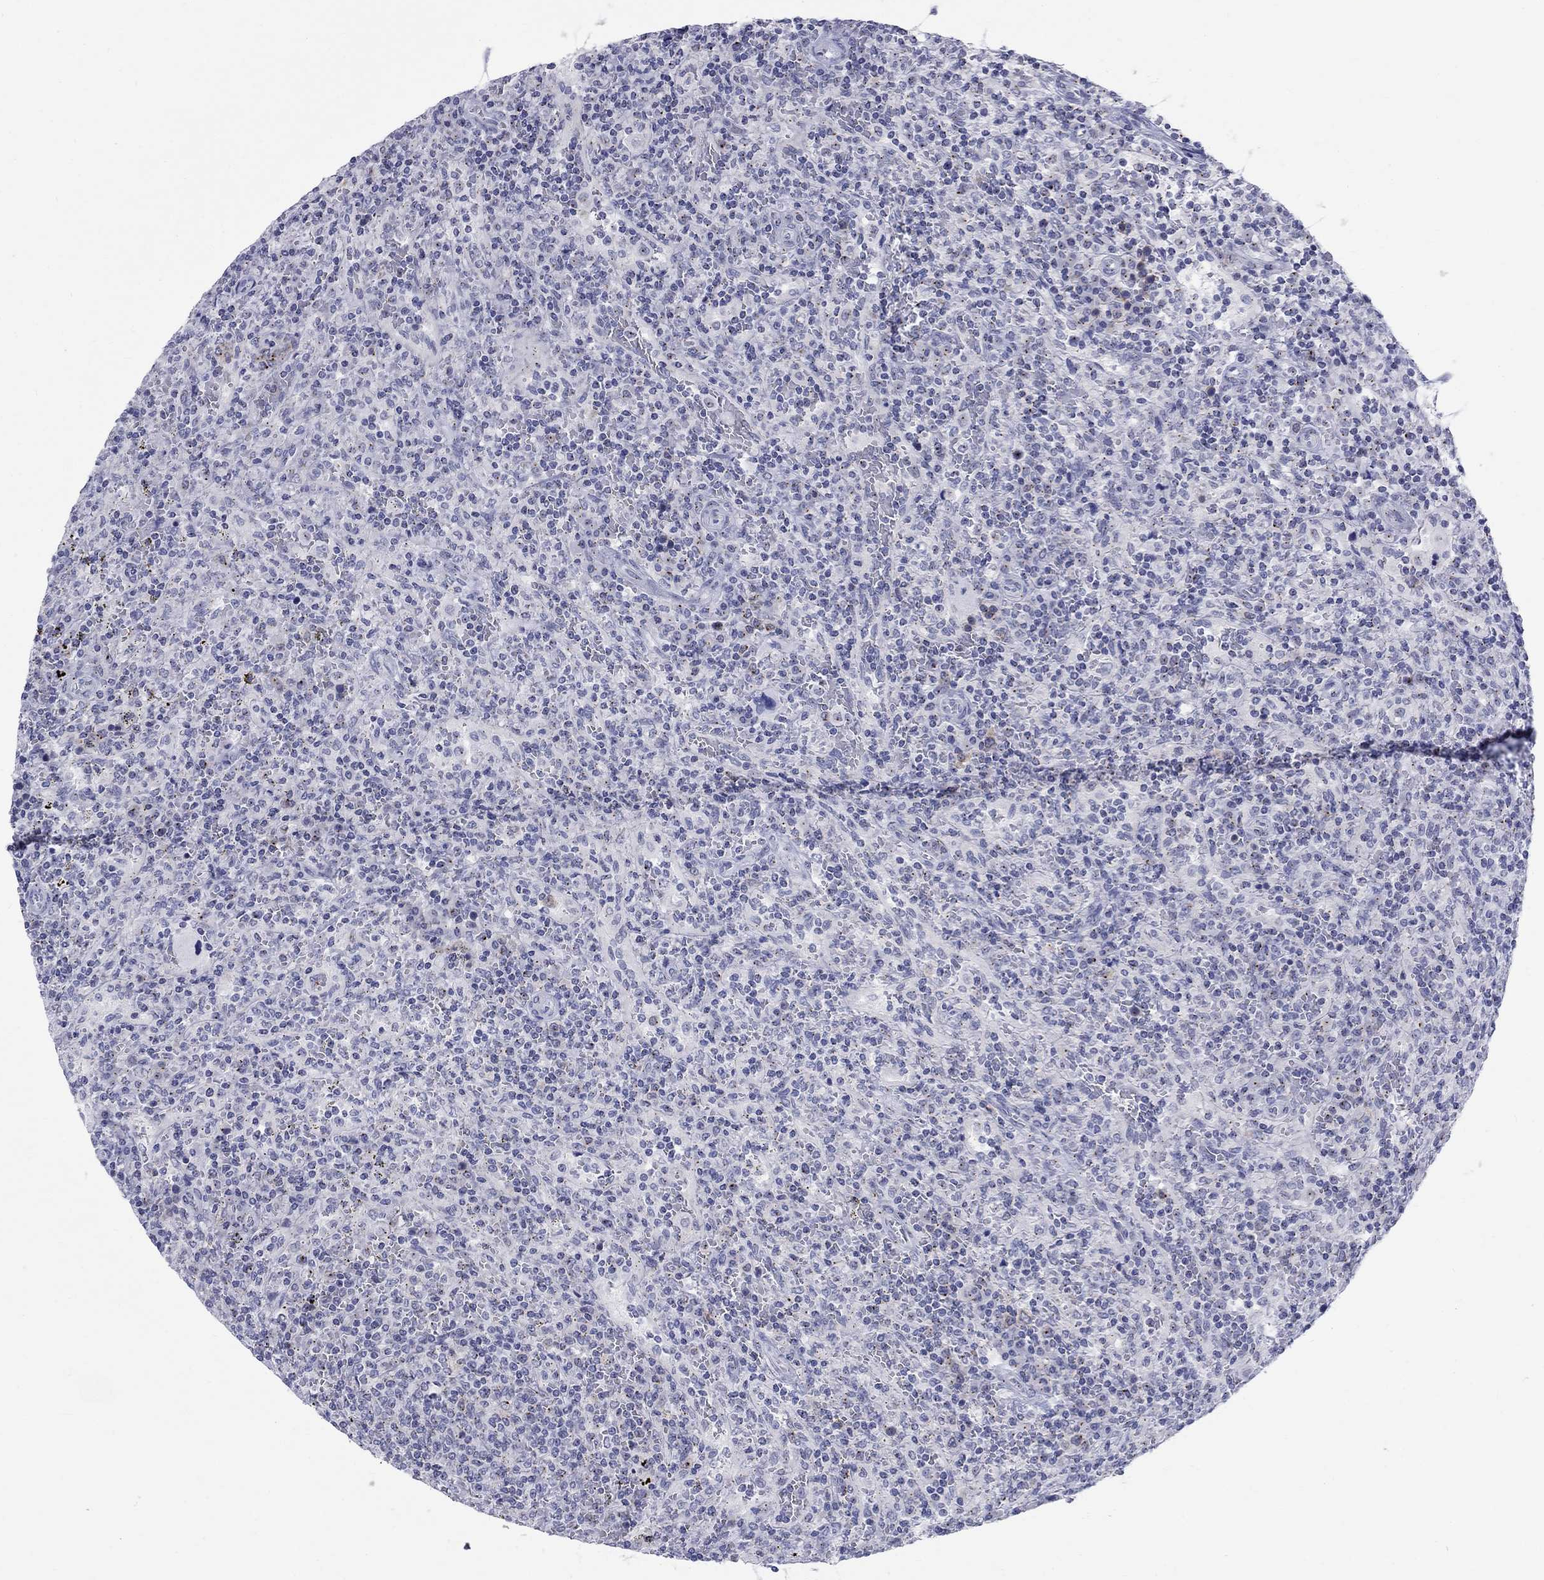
{"staining": {"intensity": "negative", "quantity": "none", "location": "none"}, "tissue": "lymphoma", "cell_type": "Tumor cells", "image_type": "cancer", "snomed": [{"axis": "morphology", "description": "Malignant lymphoma, non-Hodgkin's type, Low grade"}, {"axis": "topography", "description": "Spleen"}], "caption": "Image shows no protein staining in tumor cells of low-grade malignant lymphoma, non-Hodgkin's type tissue.", "gene": "CEP43", "patient": {"sex": "male", "age": 62}}